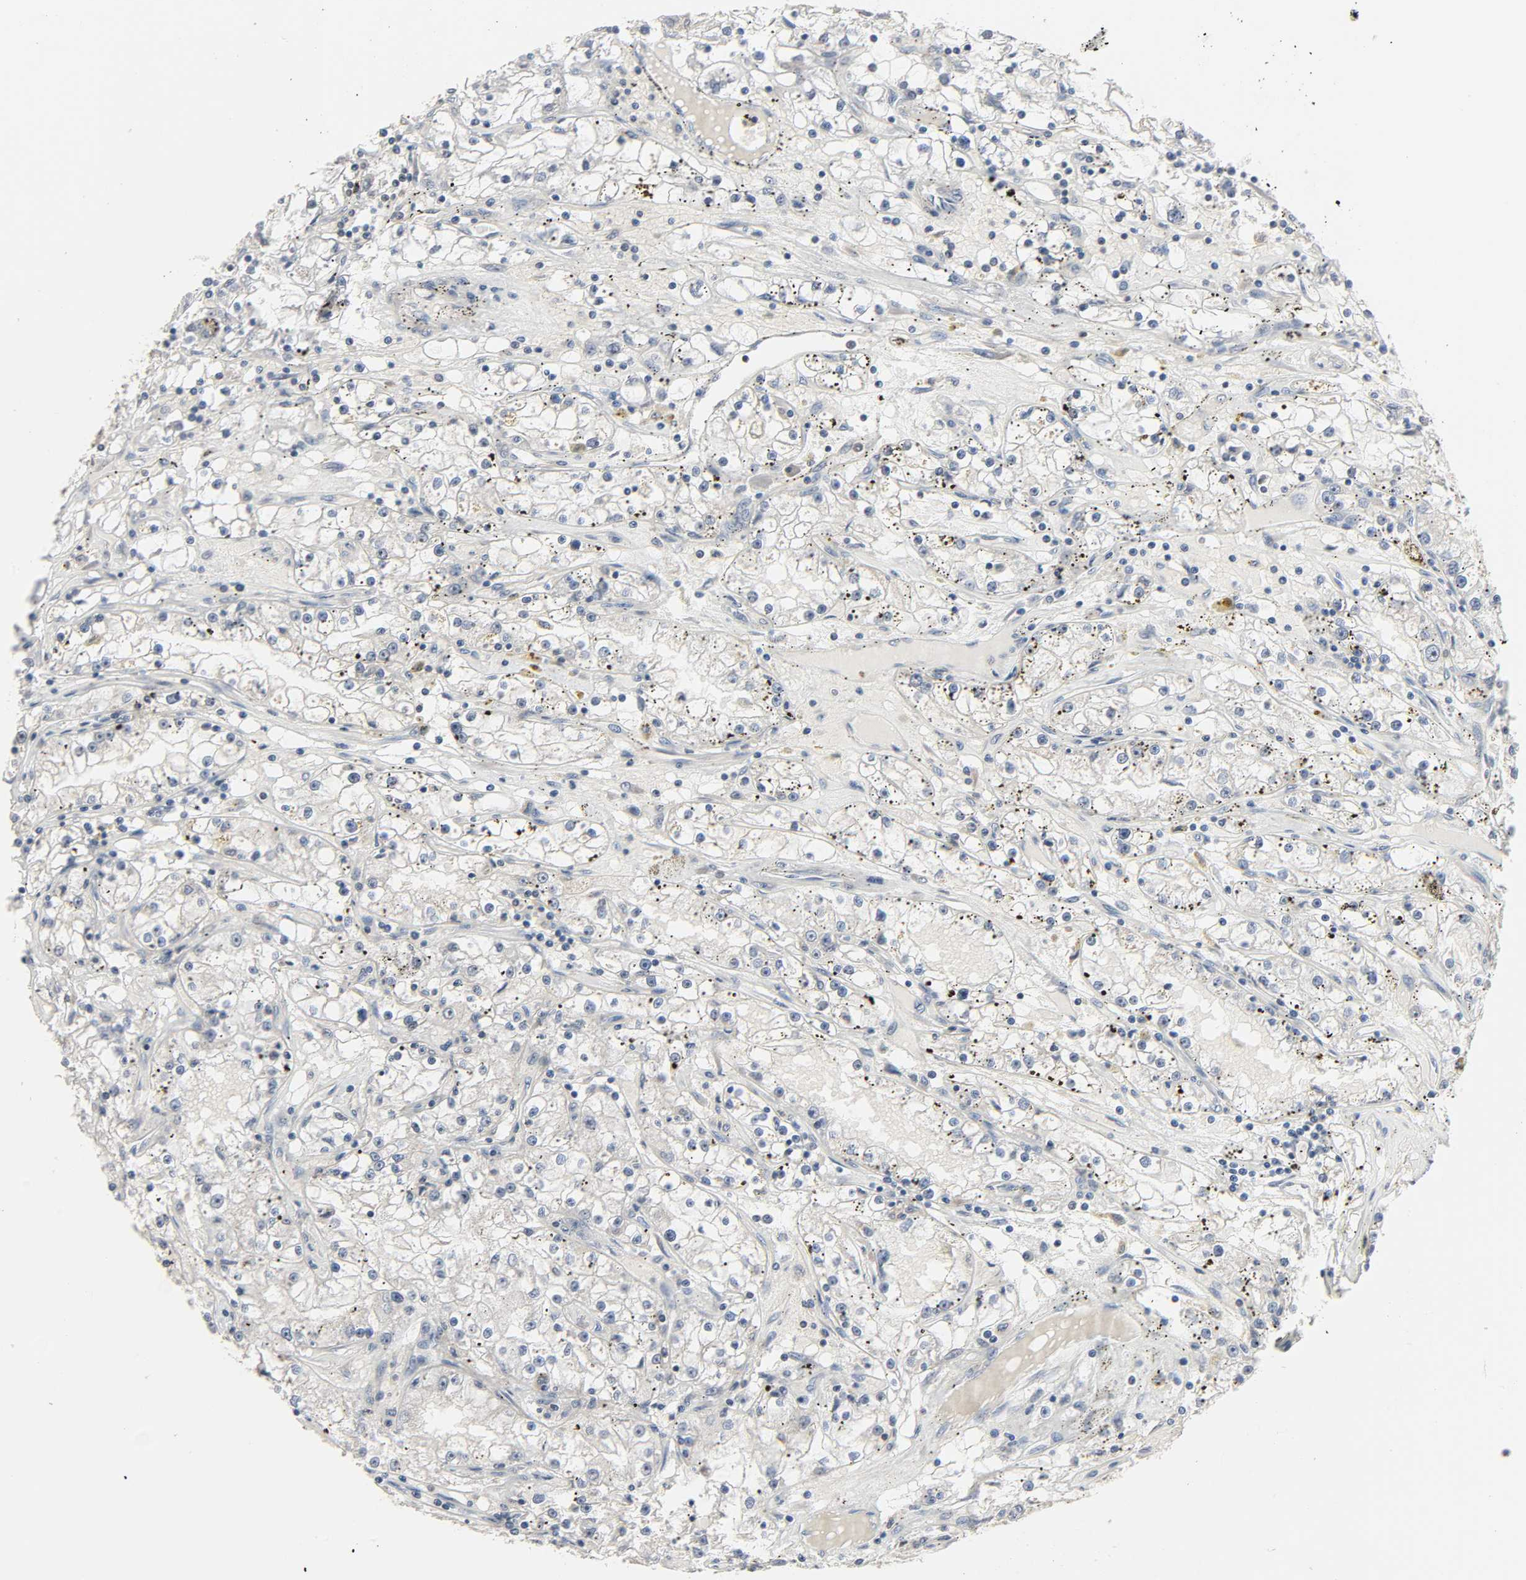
{"staining": {"intensity": "weak", "quantity": "25%-75%", "location": "cytoplasmic/membranous,nuclear"}, "tissue": "renal cancer", "cell_type": "Tumor cells", "image_type": "cancer", "snomed": [{"axis": "morphology", "description": "Adenocarcinoma, NOS"}, {"axis": "topography", "description": "Kidney"}], "caption": "IHC of renal cancer (adenocarcinoma) reveals low levels of weak cytoplasmic/membranous and nuclear expression in approximately 25%-75% of tumor cells.", "gene": "PLEKHA2", "patient": {"sex": "male", "age": 56}}